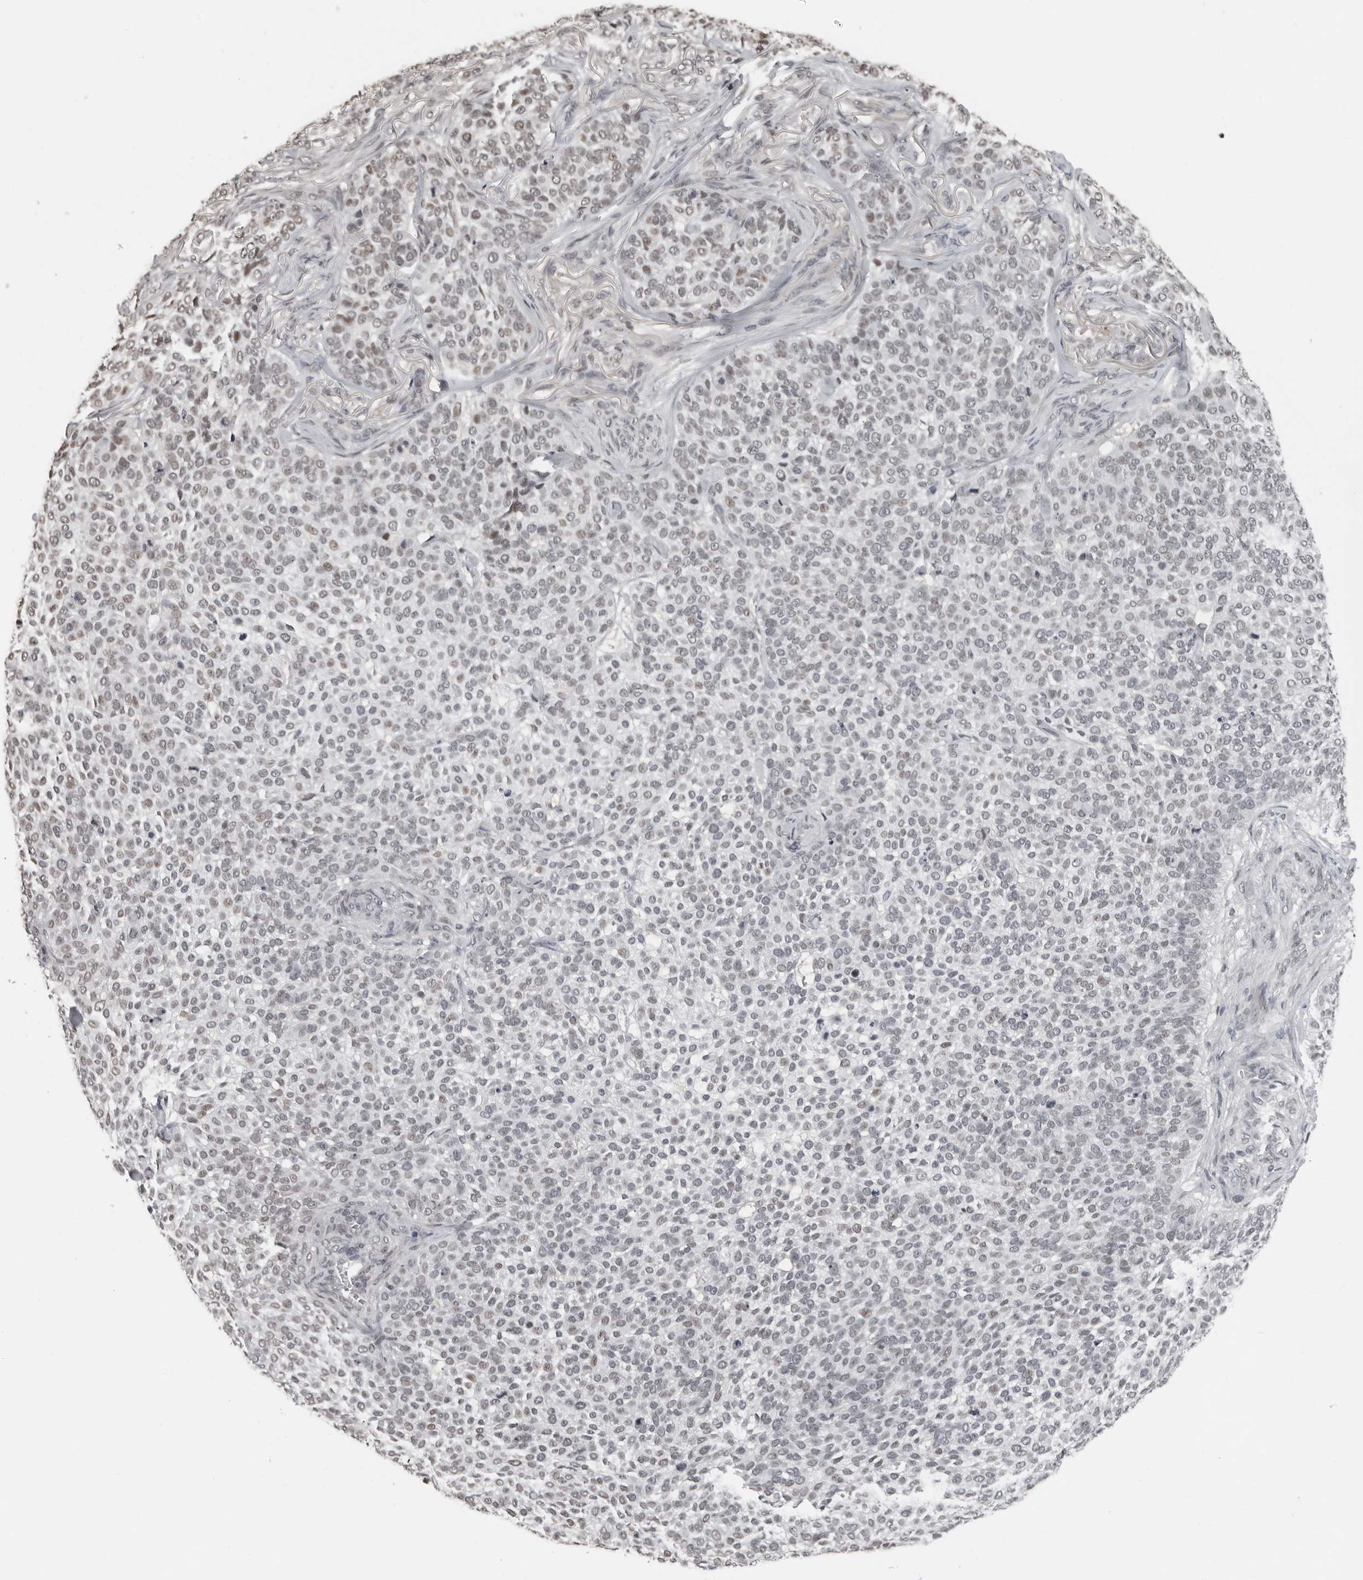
{"staining": {"intensity": "weak", "quantity": "<25%", "location": "nuclear"}, "tissue": "skin cancer", "cell_type": "Tumor cells", "image_type": "cancer", "snomed": [{"axis": "morphology", "description": "Basal cell carcinoma"}, {"axis": "topography", "description": "Skin"}], "caption": "The histopathology image exhibits no staining of tumor cells in skin cancer. (Immunohistochemistry, brightfield microscopy, high magnification).", "gene": "ORC1", "patient": {"sex": "female", "age": 64}}